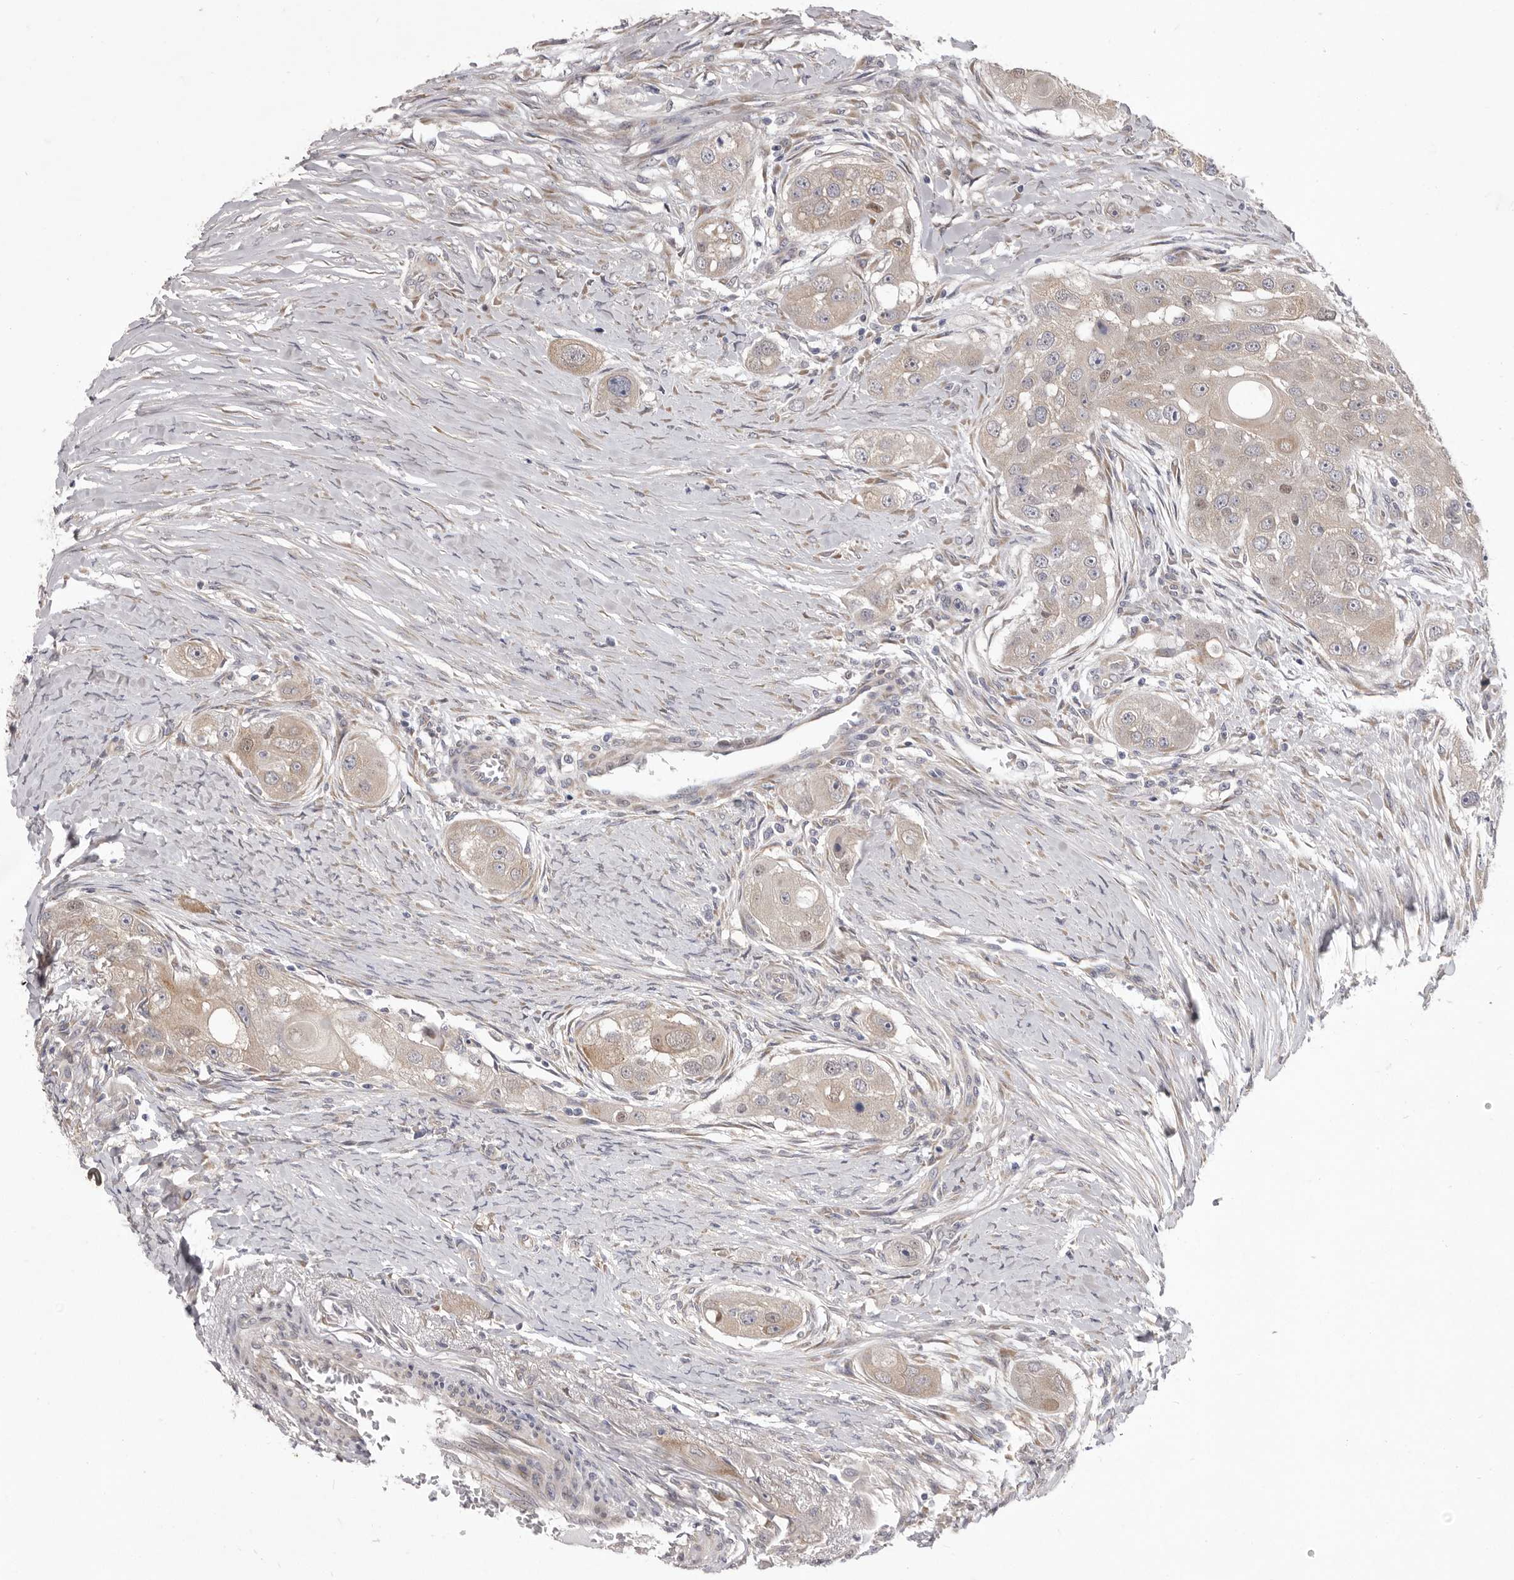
{"staining": {"intensity": "weak", "quantity": ">75%", "location": "cytoplasmic/membranous"}, "tissue": "head and neck cancer", "cell_type": "Tumor cells", "image_type": "cancer", "snomed": [{"axis": "morphology", "description": "Normal tissue, NOS"}, {"axis": "morphology", "description": "Squamous cell carcinoma, NOS"}, {"axis": "topography", "description": "Skeletal muscle"}, {"axis": "topography", "description": "Head-Neck"}], "caption": "A brown stain shows weak cytoplasmic/membranous expression of a protein in human squamous cell carcinoma (head and neck) tumor cells.", "gene": "TBC1D8B", "patient": {"sex": "male", "age": 51}}